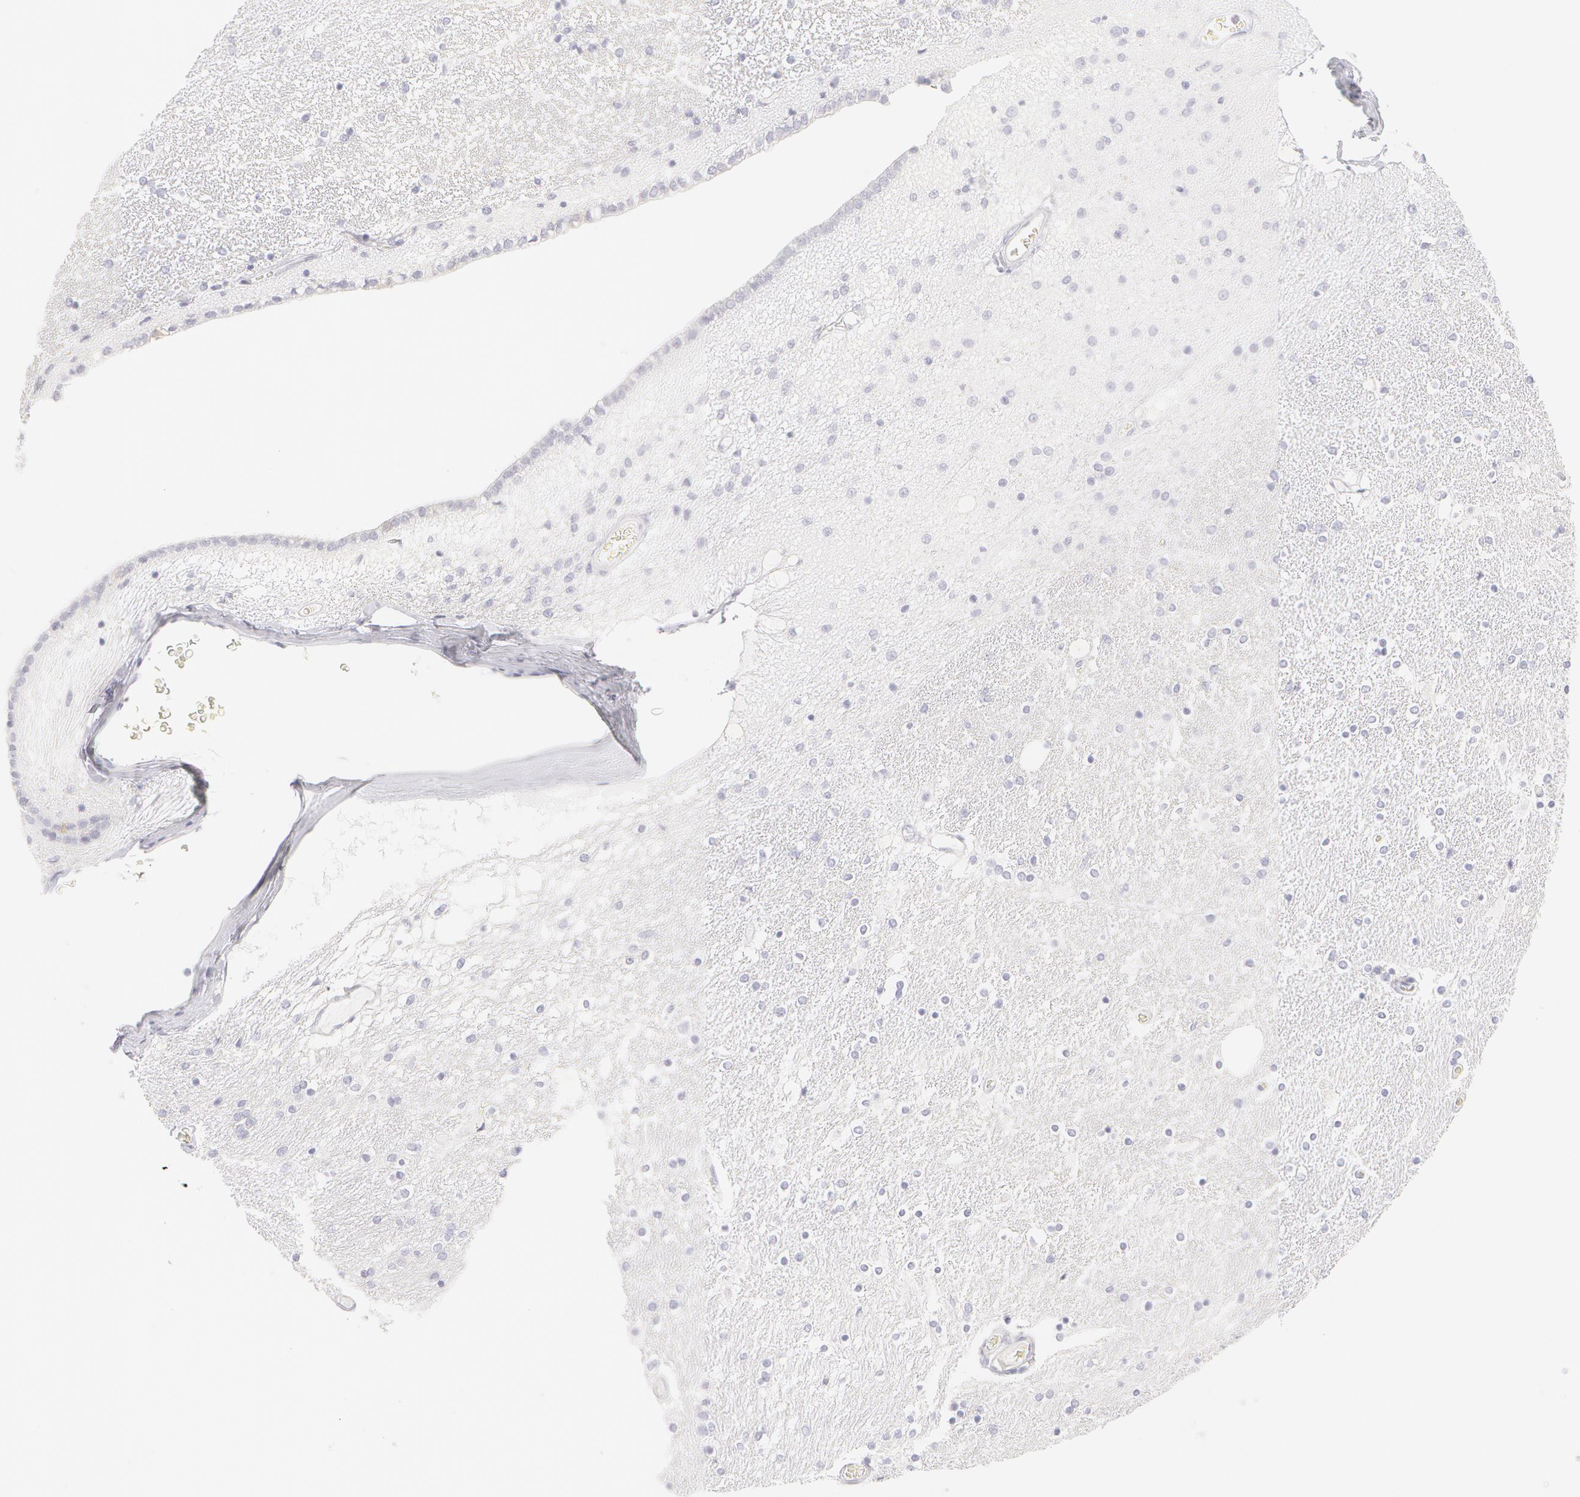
{"staining": {"intensity": "negative", "quantity": "none", "location": "none"}, "tissue": "hippocampus", "cell_type": "Glial cells", "image_type": "normal", "snomed": [{"axis": "morphology", "description": "Normal tissue, NOS"}, {"axis": "topography", "description": "Hippocampus"}], "caption": "This is an immunohistochemistry (IHC) photomicrograph of normal human hippocampus. There is no expression in glial cells.", "gene": "KRT8", "patient": {"sex": "female", "age": 54}}